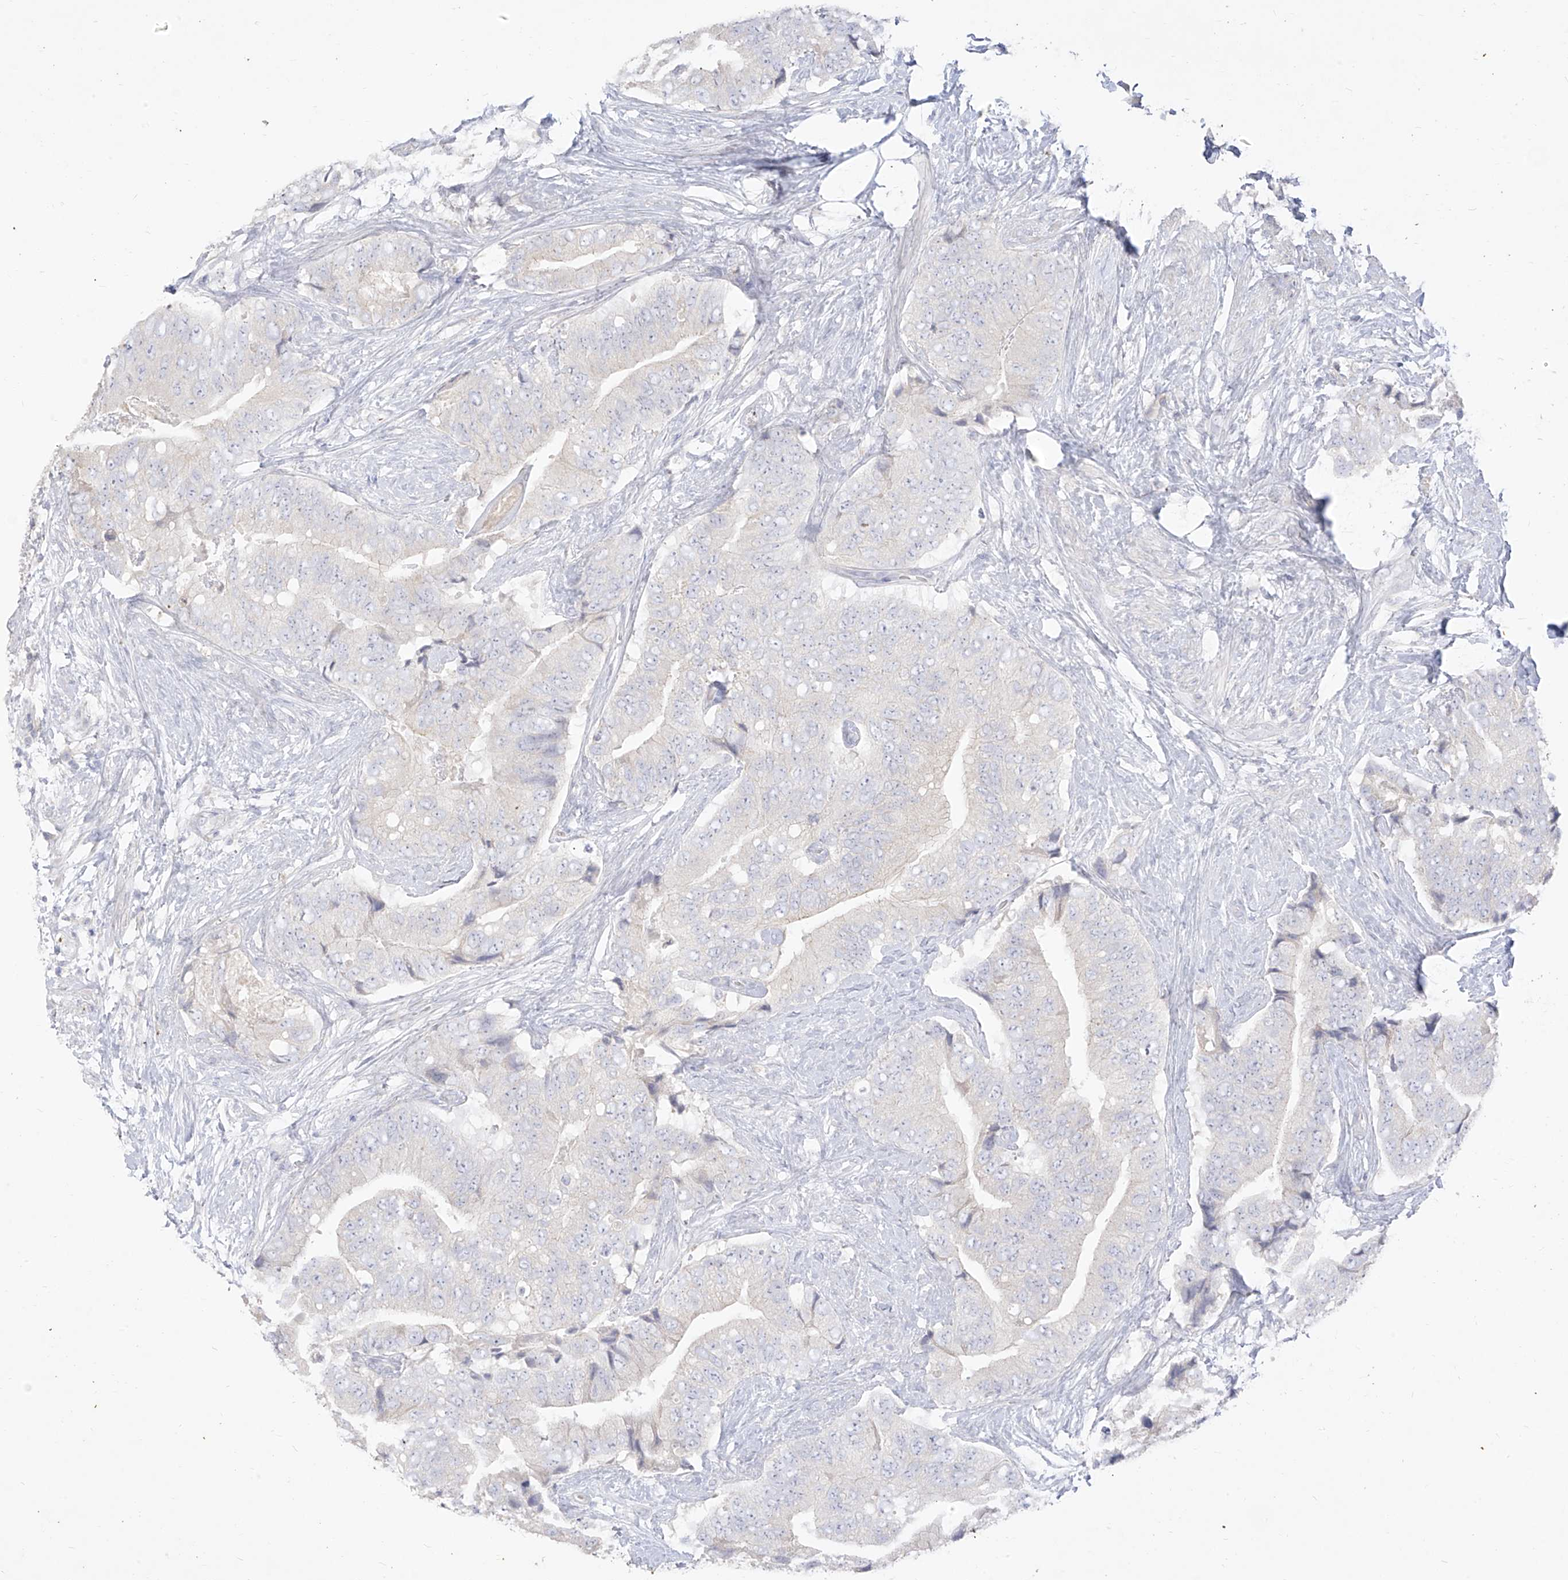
{"staining": {"intensity": "negative", "quantity": "none", "location": "none"}, "tissue": "prostate cancer", "cell_type": "Tumor cells", "image_type": "cancer", "snomed": [{"axis": "morphology", "description": "Adenocarcinoma, High grade"}, {"axis": "topography", "description": "Prostate"}], "caption": "IHC histopathology image of neoplastic tissue: human high-grade adenocarcinoma (prostate) stained with DAB exhibits no significant protein expression in tumor cells. (DAB (3,3'-diaminobenzidine) immunohistochemistry with hematoxylin counter stain).", "gene": "ARHGEF40", "patient": {"sex": "male", "age": 70}}